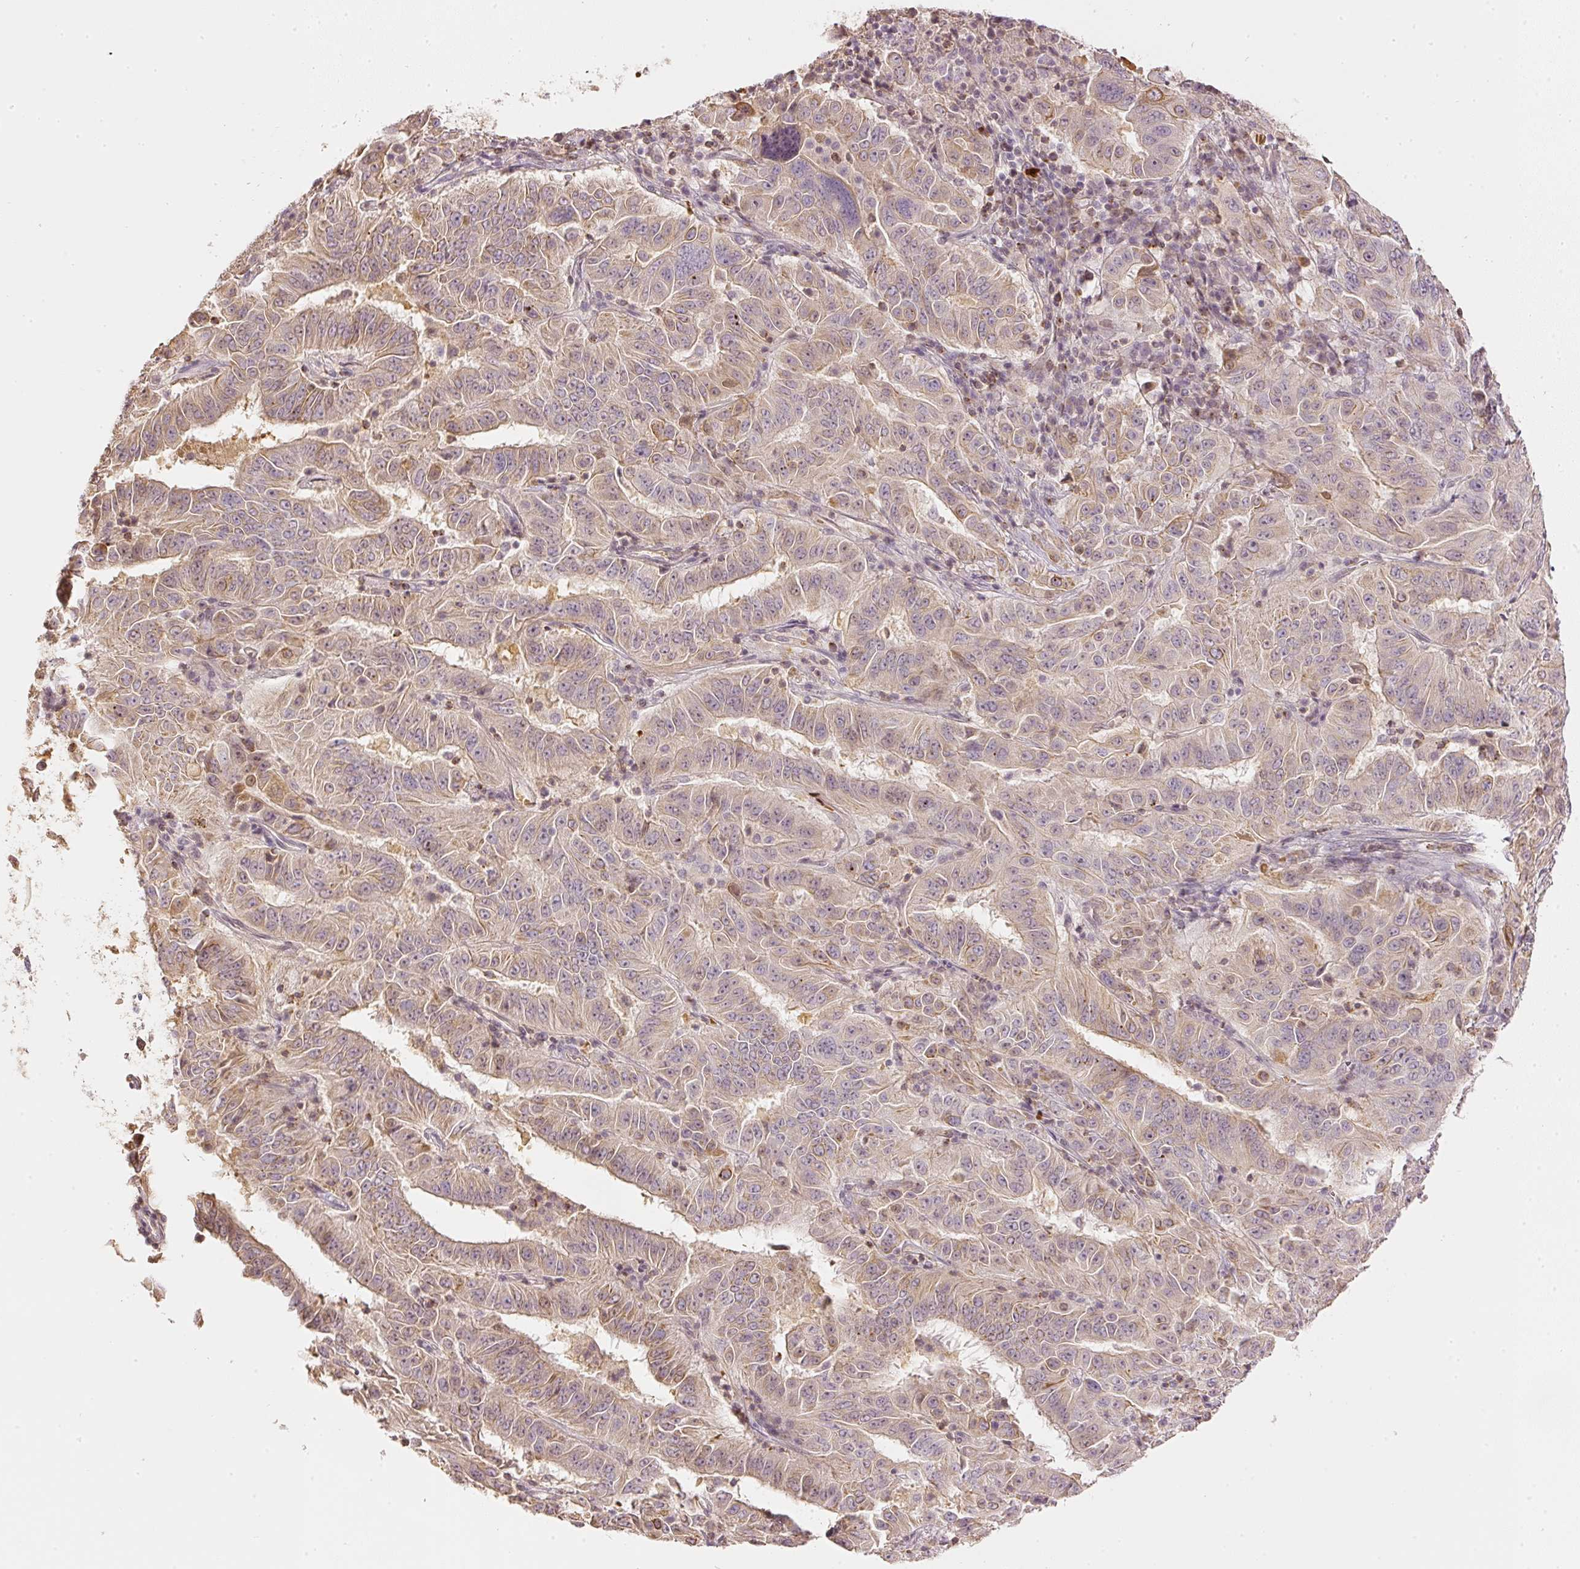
{"staining": {"intensity": "moderate", "quantity": ">75%", "location": "cytoplasmic/membranous"}, "tissue": "pancreatic cancer", "cell_type": "Tumor cells", "image_type": "cancer", "snomed": [{"axis": "morphology", "description": "Adenocarcinoma, NOS"}, {"axis": "topography", "description": "Pancreas"}], "caption": "IHC (DAB) staining of human pancreatic cancer (adenocarcinoma) shows moderate cytoplasmic/membranous protein expression in approximately >75% of tumor cells.", "gene": "GZMA", "patient": {"sex": "male", "age": 63}}